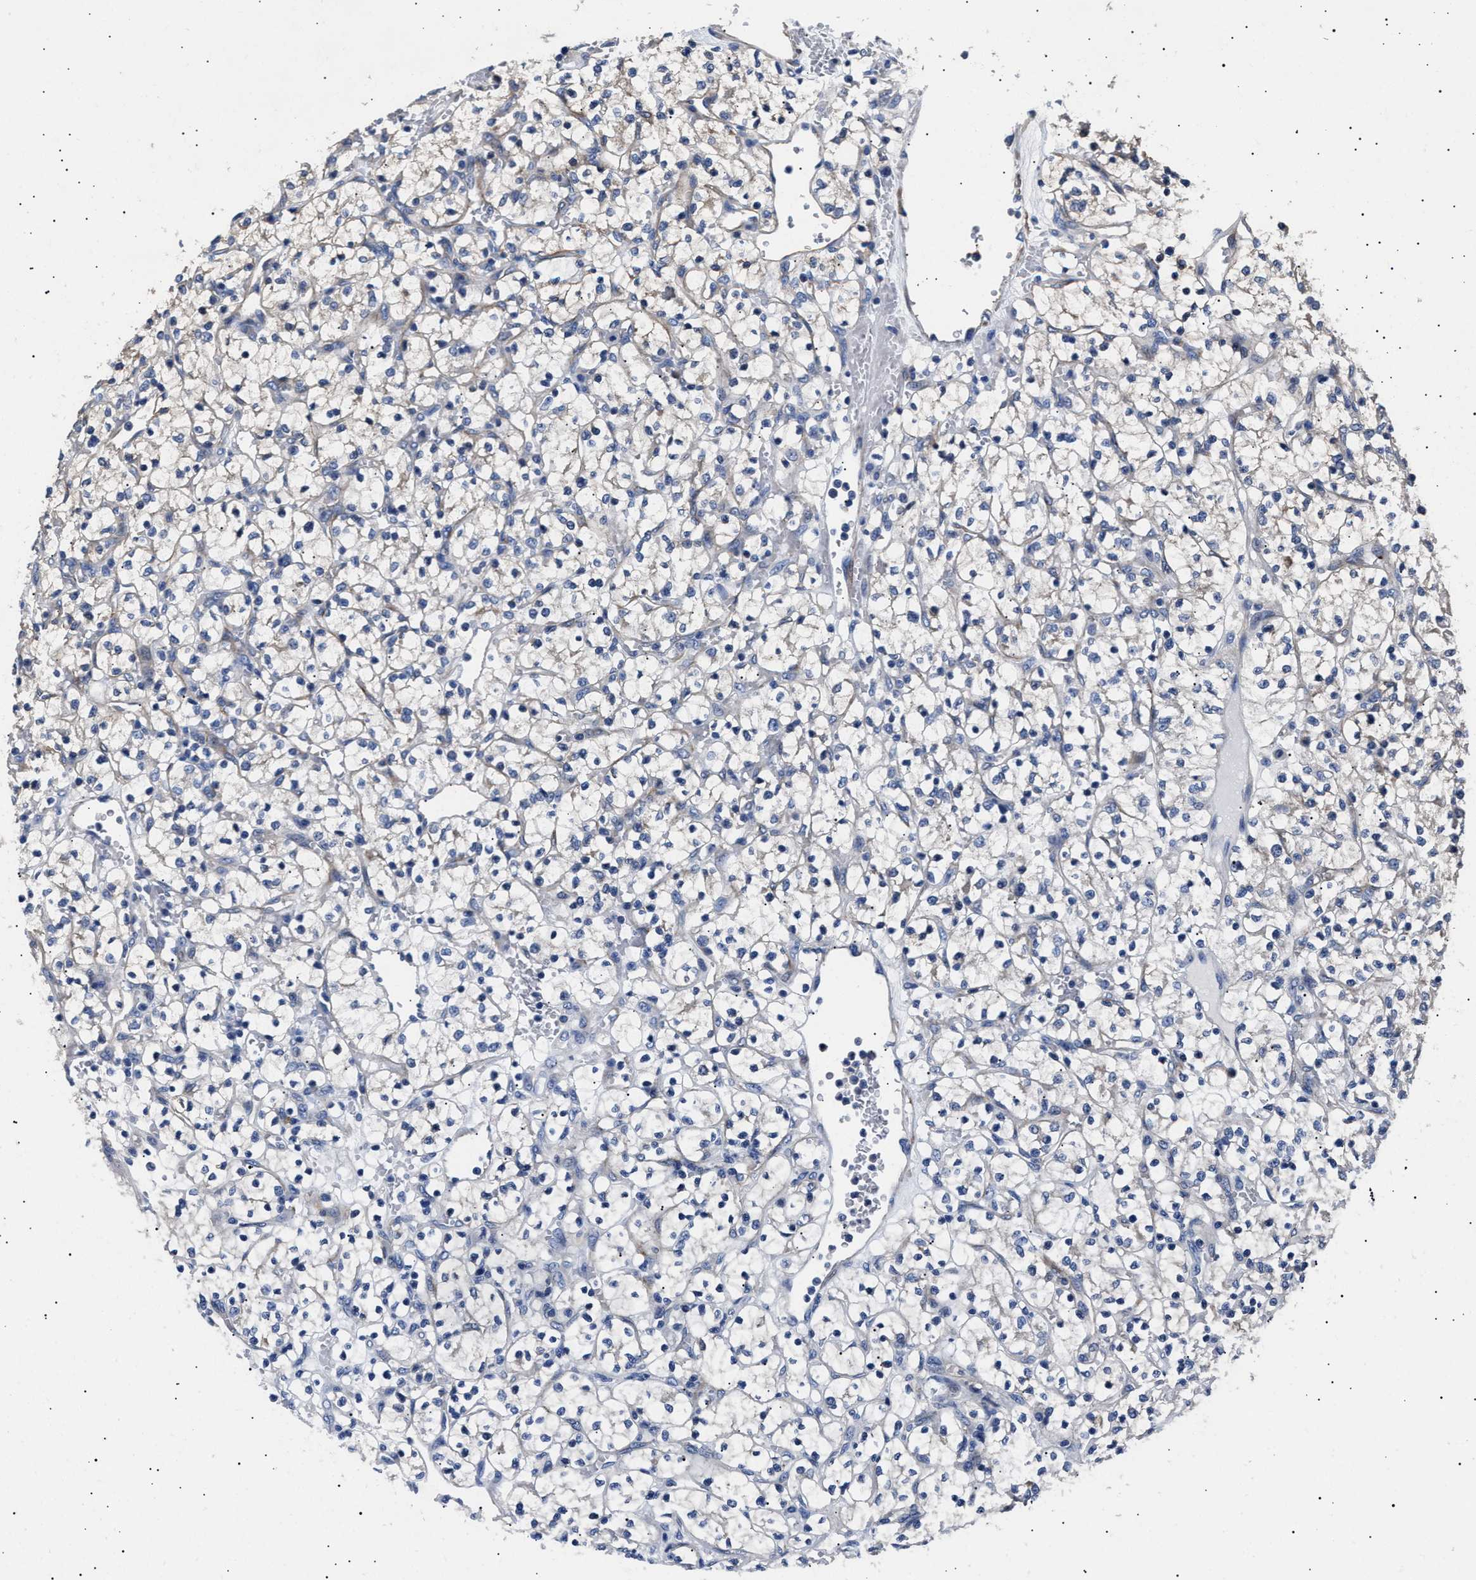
{"staining": {"intensity": "negative", "quantity": "none", "location": "none"}, "tissue": "renal cancer", "cell_type": "Tumor cells", "image_type": "cancer", "snomed": [{"axis": "morphology", "description": "Adenocarcinoma, NOS"}, {"axis": "topography", "description": "Kidney"}], "caption": "The histopathology image reveals no staining of tumor cells in adenocarcinoma (renal).", "gene": "HEMGN", "patient": {"sex": "female", "age": 69}}